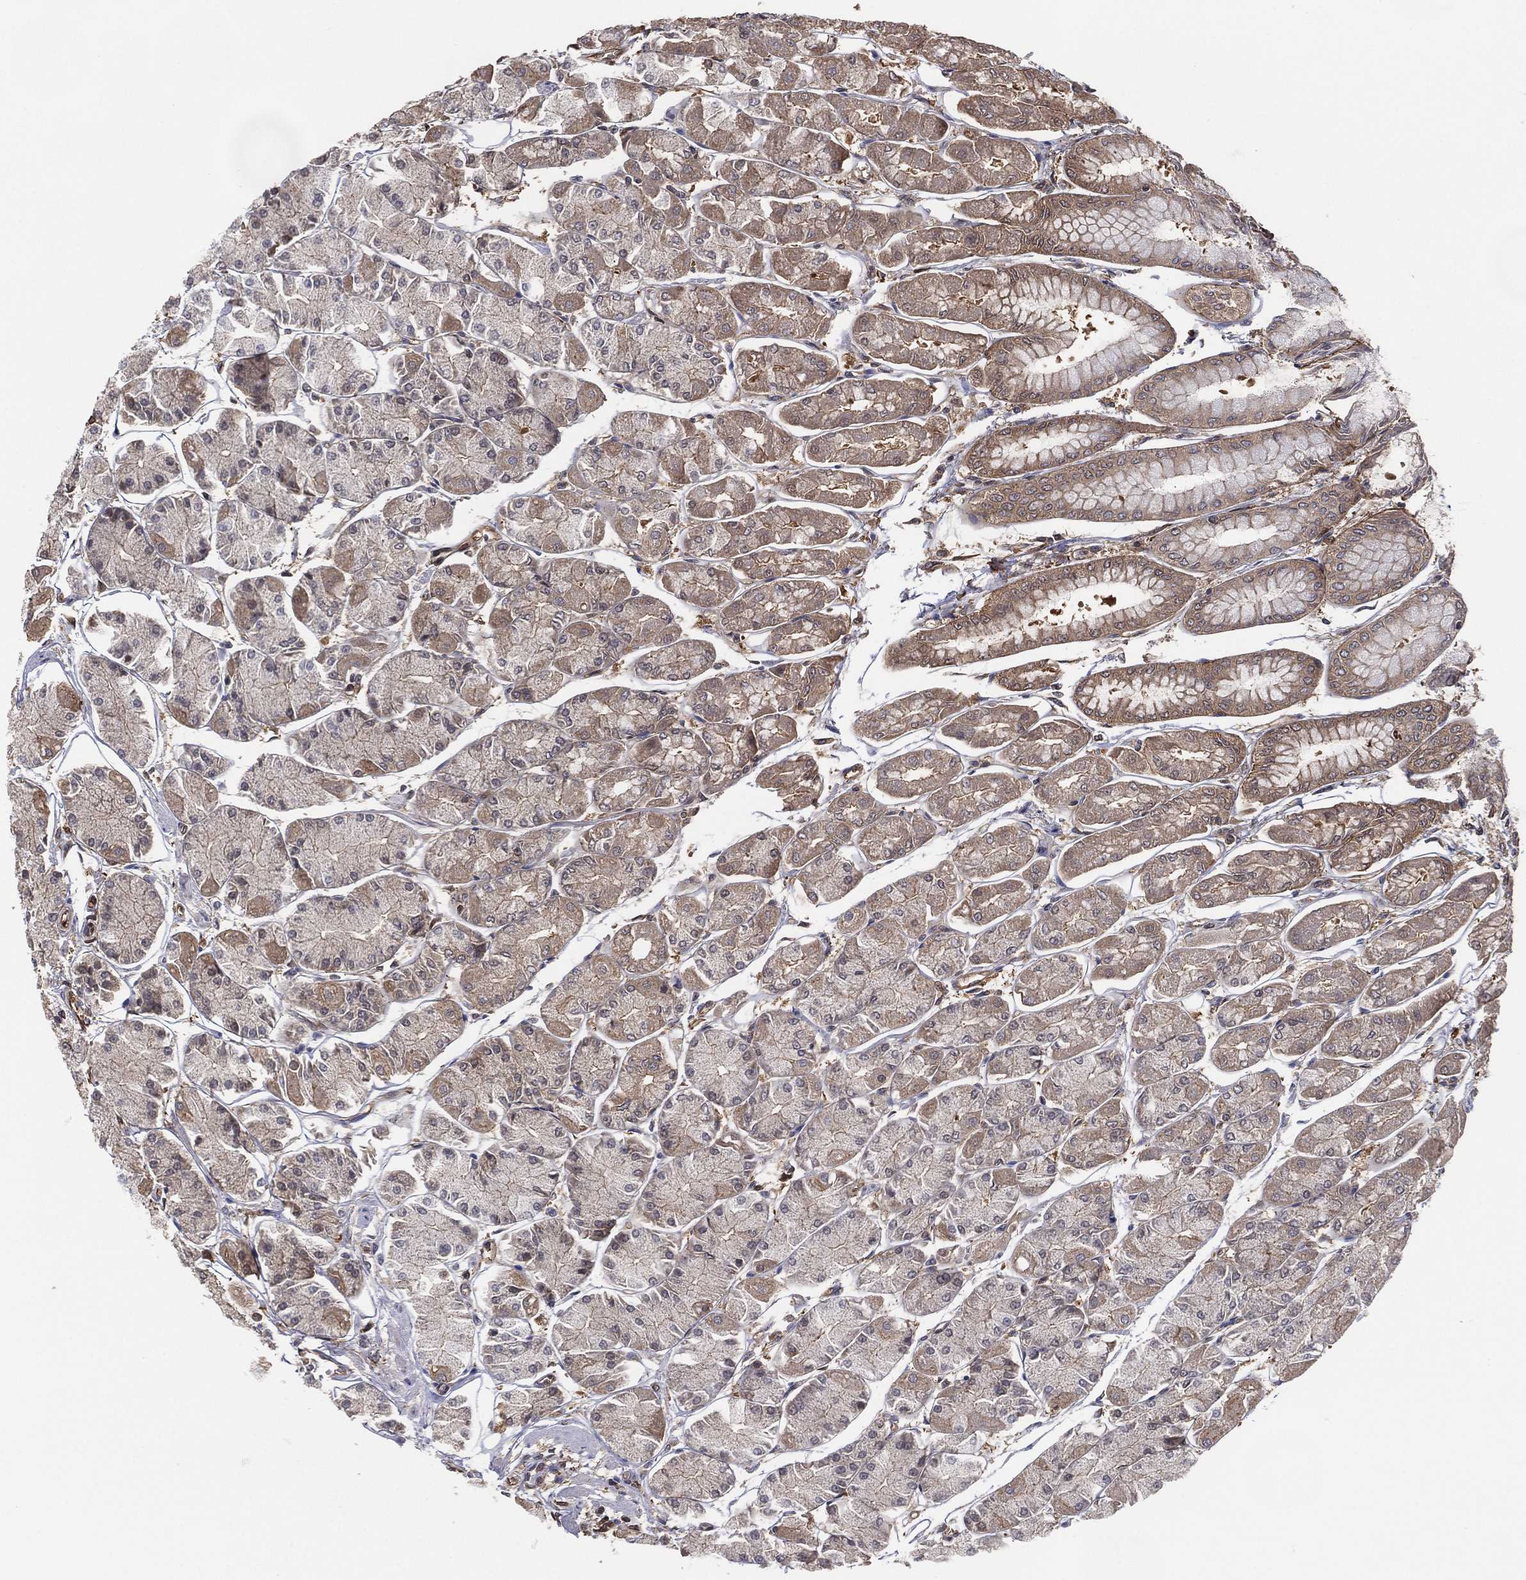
{"staining": {"intensity": "weak", "quantity": "25%-75%", "location": "cytoplasmic/membranous"}, "tissue": "stomach", "cell_type": "Glandular cells", "image_type": "normal", "snomed": [{"axis": "morphology", "description": "Normal tissue, NOS"}, {"axis": "topography", "description": "Stomach, upper"}], "caption": "Protein staining displays weak cytoplasmic/membranous expression in about 25%-75% of glandular cells in unremarkable stomach.", "gene": "PSMG4", "patient": {"sex": "male", "age": 60}}